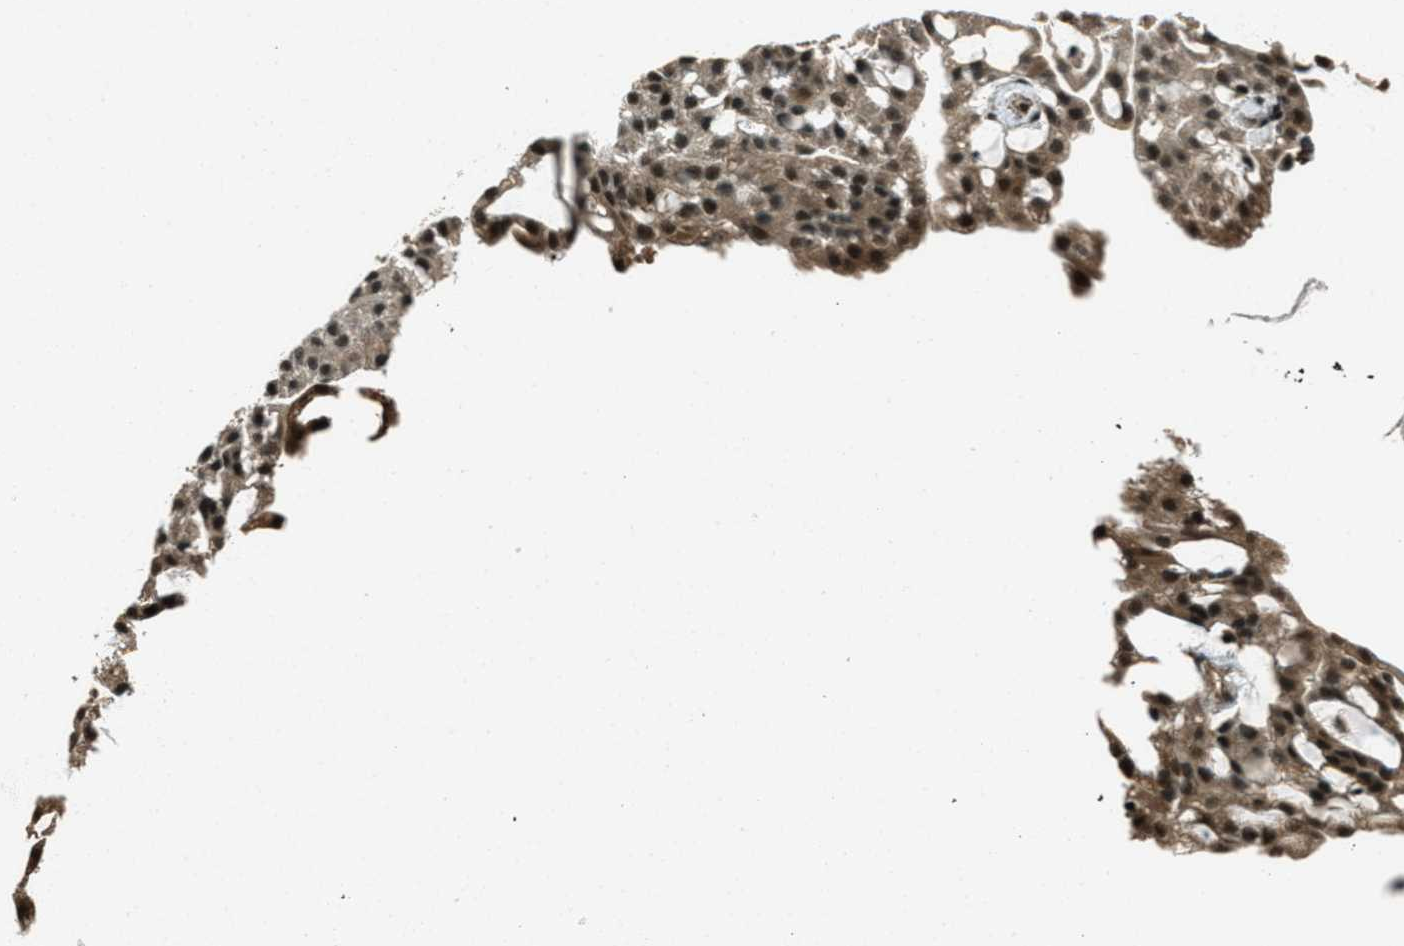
{"staining": {"intensity": "moderate", "quantity": ">75%", "location": "cytoplasmic/membranous,nuclear"}, "tissue": "renal cancer", "cell_type": "Tumor cells", "image_type": "cancer", "snomed": [{"axis": "morphology", "description": "Adenocarcinoma, NOS"}, {"axis": "topography", "description": "Kidney"}], "caption": "Immunohistochemical staining of human renal adenocarcinoma exhibits medium levels of moderate cytoplasmic/membranous and nuclear staining in about >75% of tumor cells. The protein of interest is stained brown, and the nuclei are stained in blue (DAB (3,3'-diaminobenzidine) IHC with brightfield microscopy, high magnification).", "gene": "TARDBP", "patient": {"sex": "male", "age": 63}}